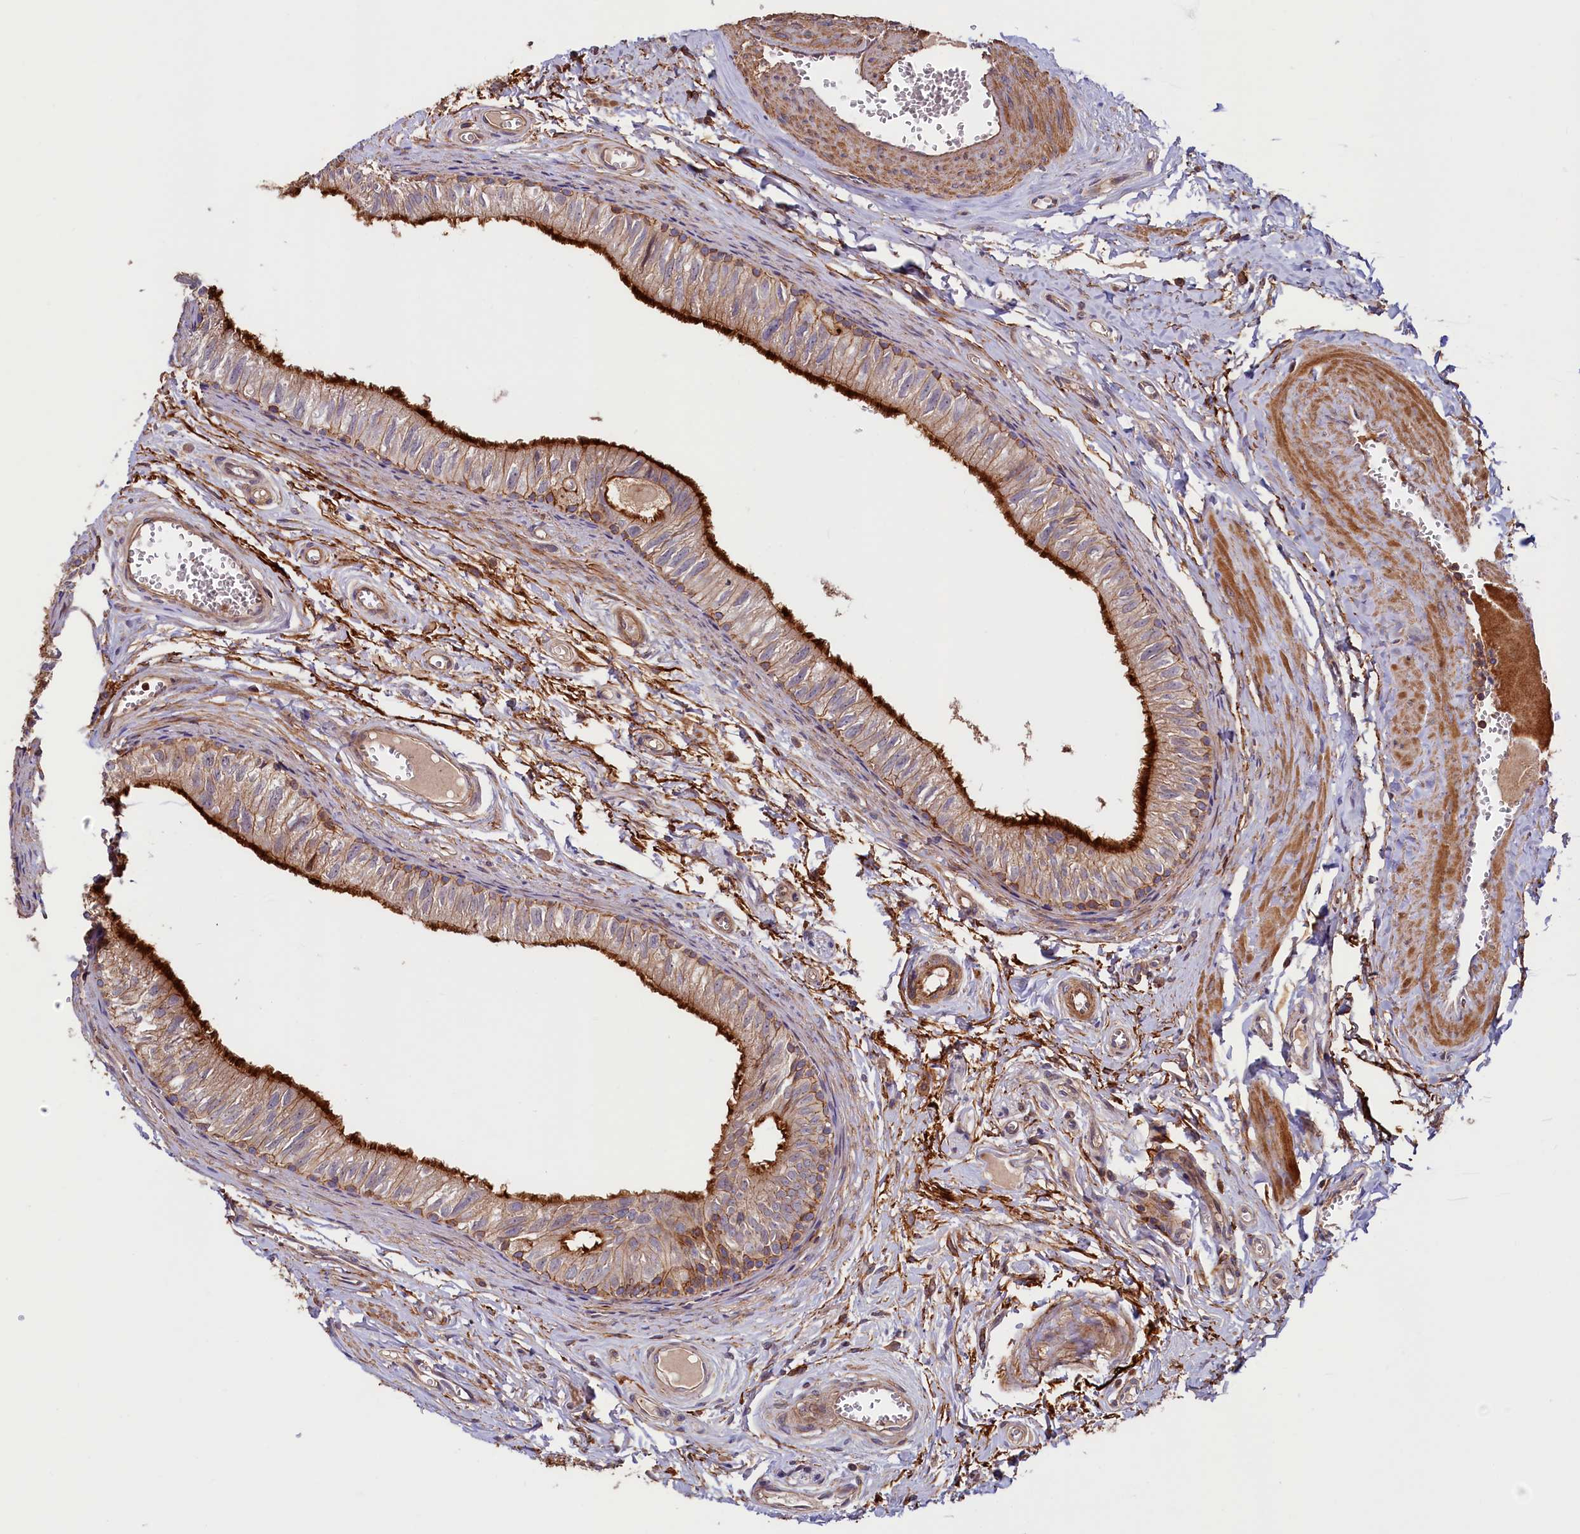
{"staining": {"intensity": "strong", "quantity": "25%-75%", "location": "cytoplasmic/membranous"}, "tissue": "epididymis", "cell_type": "Glandular cells", "image_type": "normal", "snomed": [{"axis": "morphology", "description": "Normal tissue, NOS"}, {"axis": "topography", "description": "Epididymis"}], "caption": "Protein expression analysis of normal human epididymis reveals strong cytoplasmic/membranous expression in about 25%-75% of glandular cells. (DAB IHC, brown staining for protein, blue staining for nuclei).", "gene": "DUOXA1", "patient": {"sex": "male", "age": 42}}